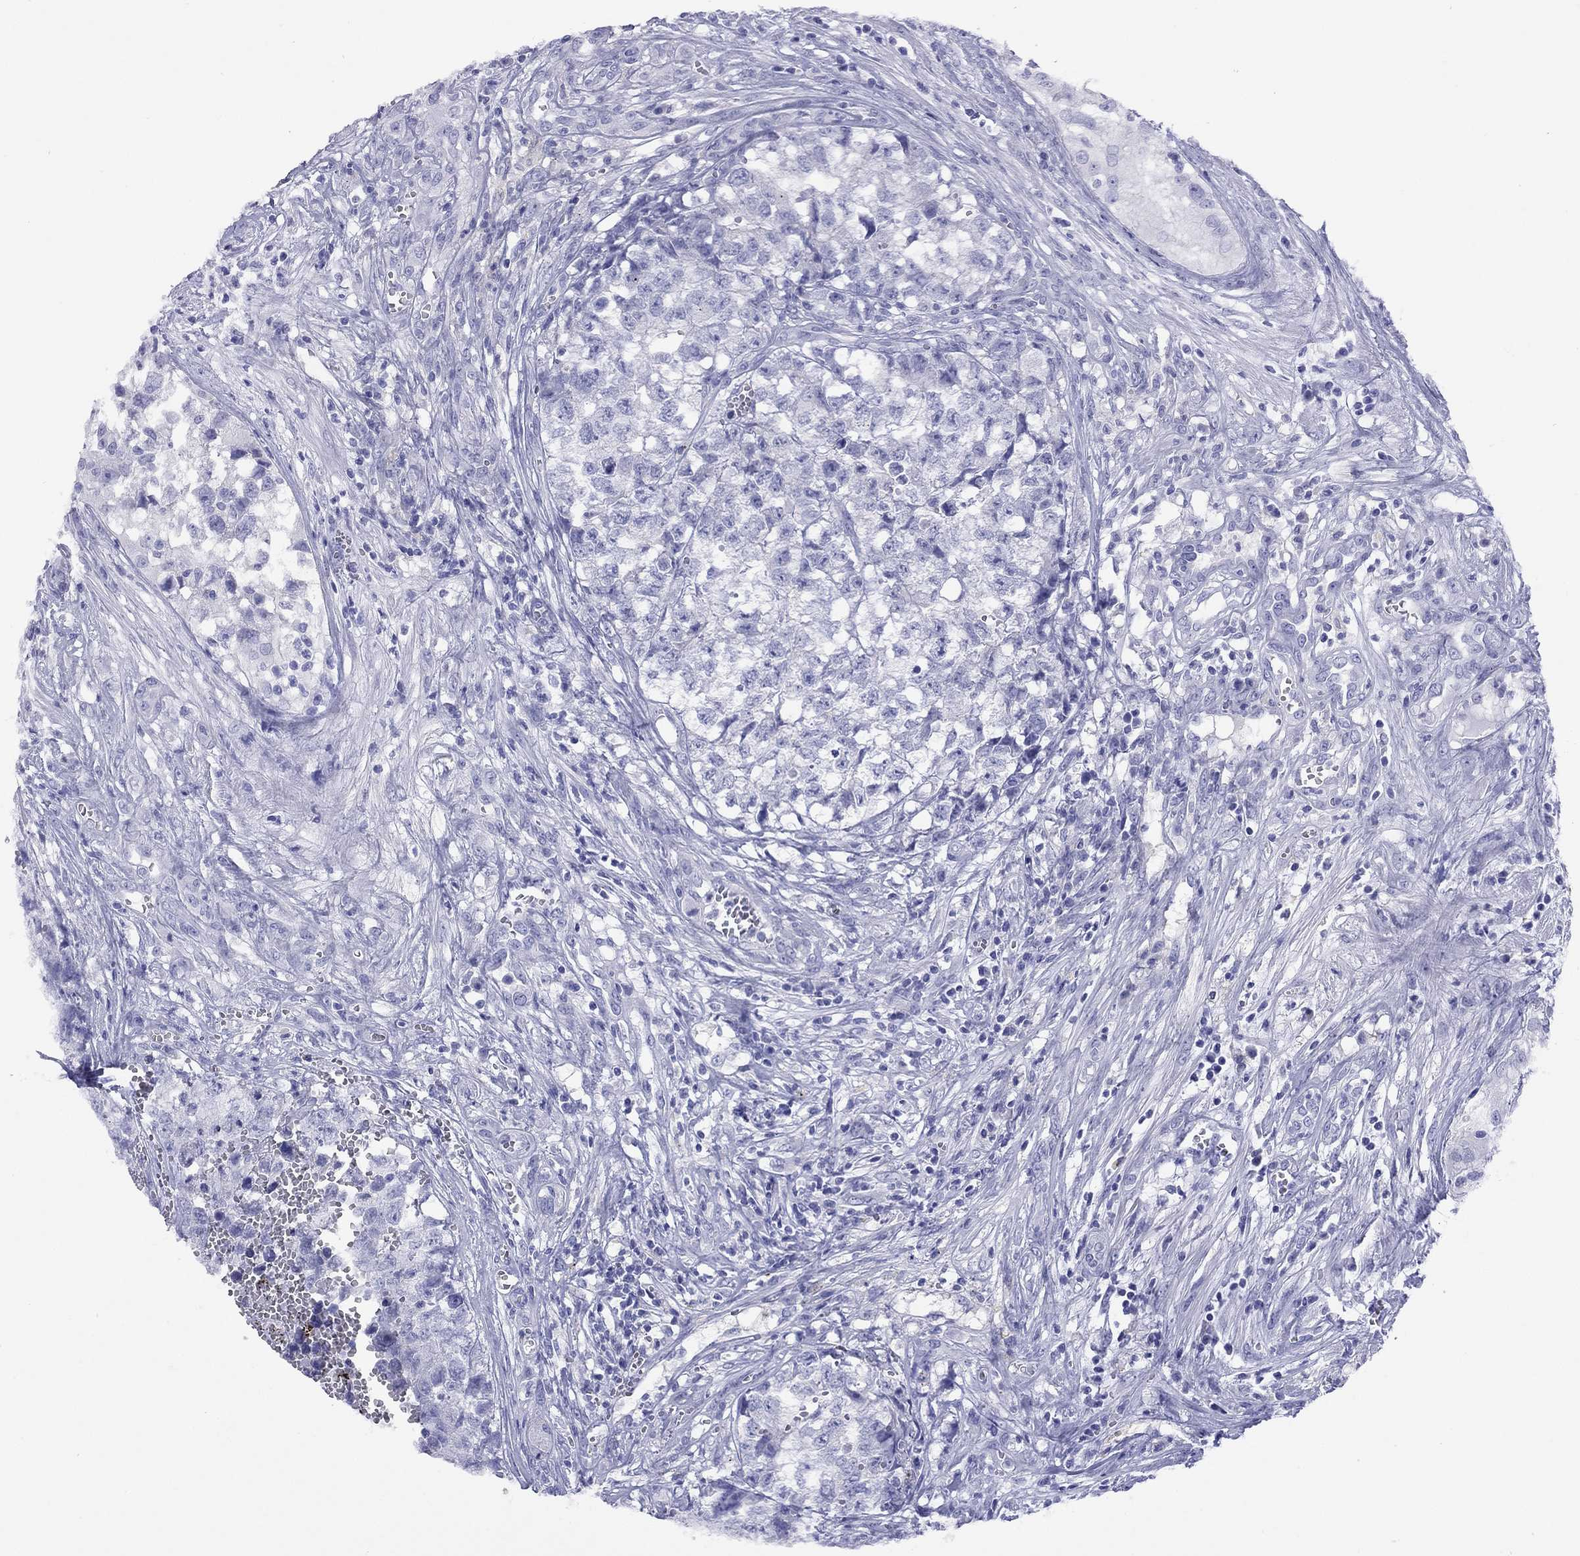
{"staining": {"intensity": "negative", "quantity": "none", "location": "none"}, "tissue": "testis cancer", "cell_type": "Tumor cells", "image_type": "cancer", "snomed": [{"axis": "morphology", "description": "Seminoma, NOS"}, {"axis": "morphology", "description": "Carcinoma, Embryonal, NOS"}, {"axis": "topography", "description": "Testis"}], "caption": "Immunohistochemical staining of testis embryonal carcinoma shows no significant positivity in tumor cells.", "gene": "FIGLA", "patient": {"sex": "male", "age": 22}}